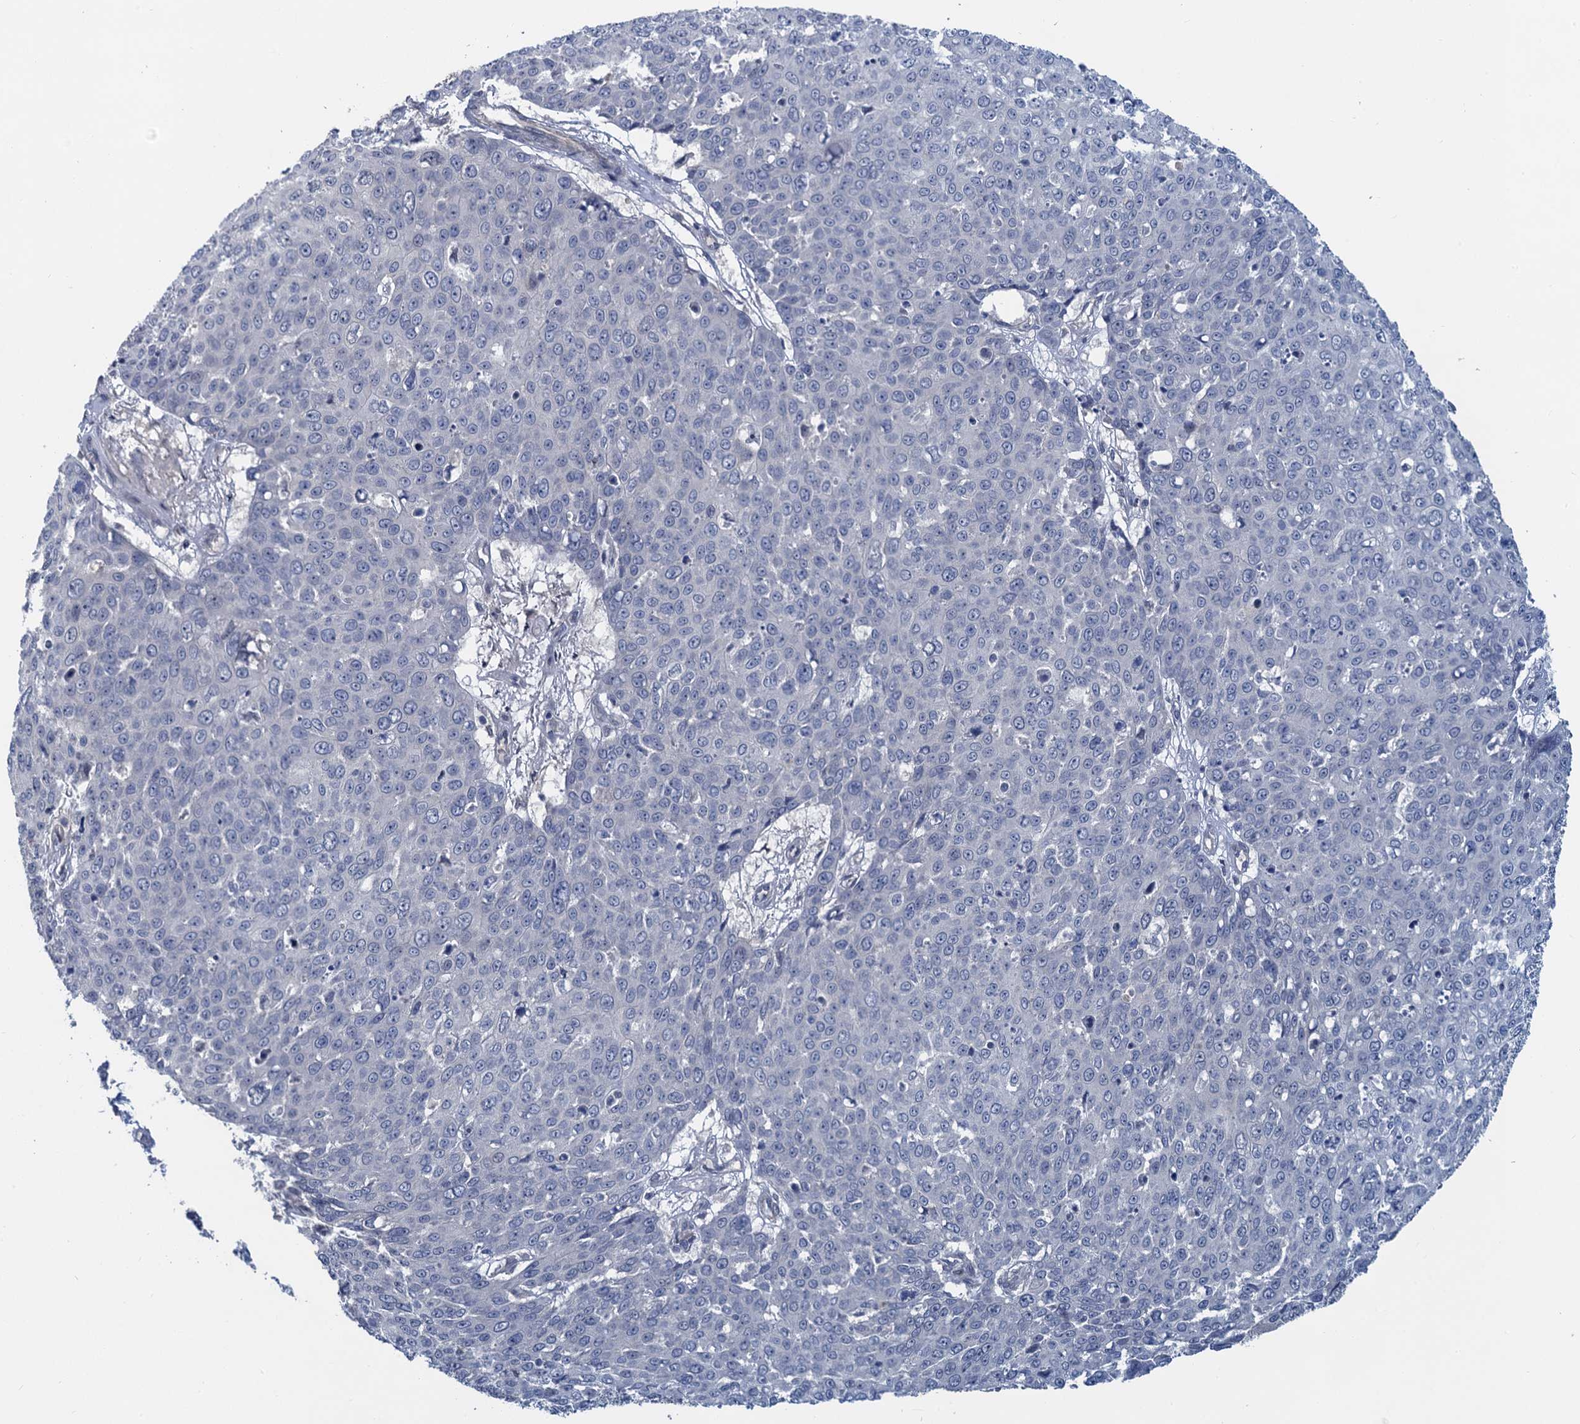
{"staining": {"intensity": "negative", "quantity": "none", "location": "none"}, "tissue": "skin cancer", "cell_type": "Tumor cells", "image_type": "cancer", "snomed": [{"axis": "morphology", "description": "Squamous cell carcinoma, NOS"}, {"axis": "topography", "description": "Skin"}], "caption": "Tumor cells show no significant positivity in skin cancer (squamous cell carcinoma). (Stains: DAB (3,3'-diaminobenzidine) IHC with hematoxylin counter stain, Microscopy: brightfield microscopy at high magnification).", "gene": "MYO16", "patient": {"sex": "male", "age": 71}}